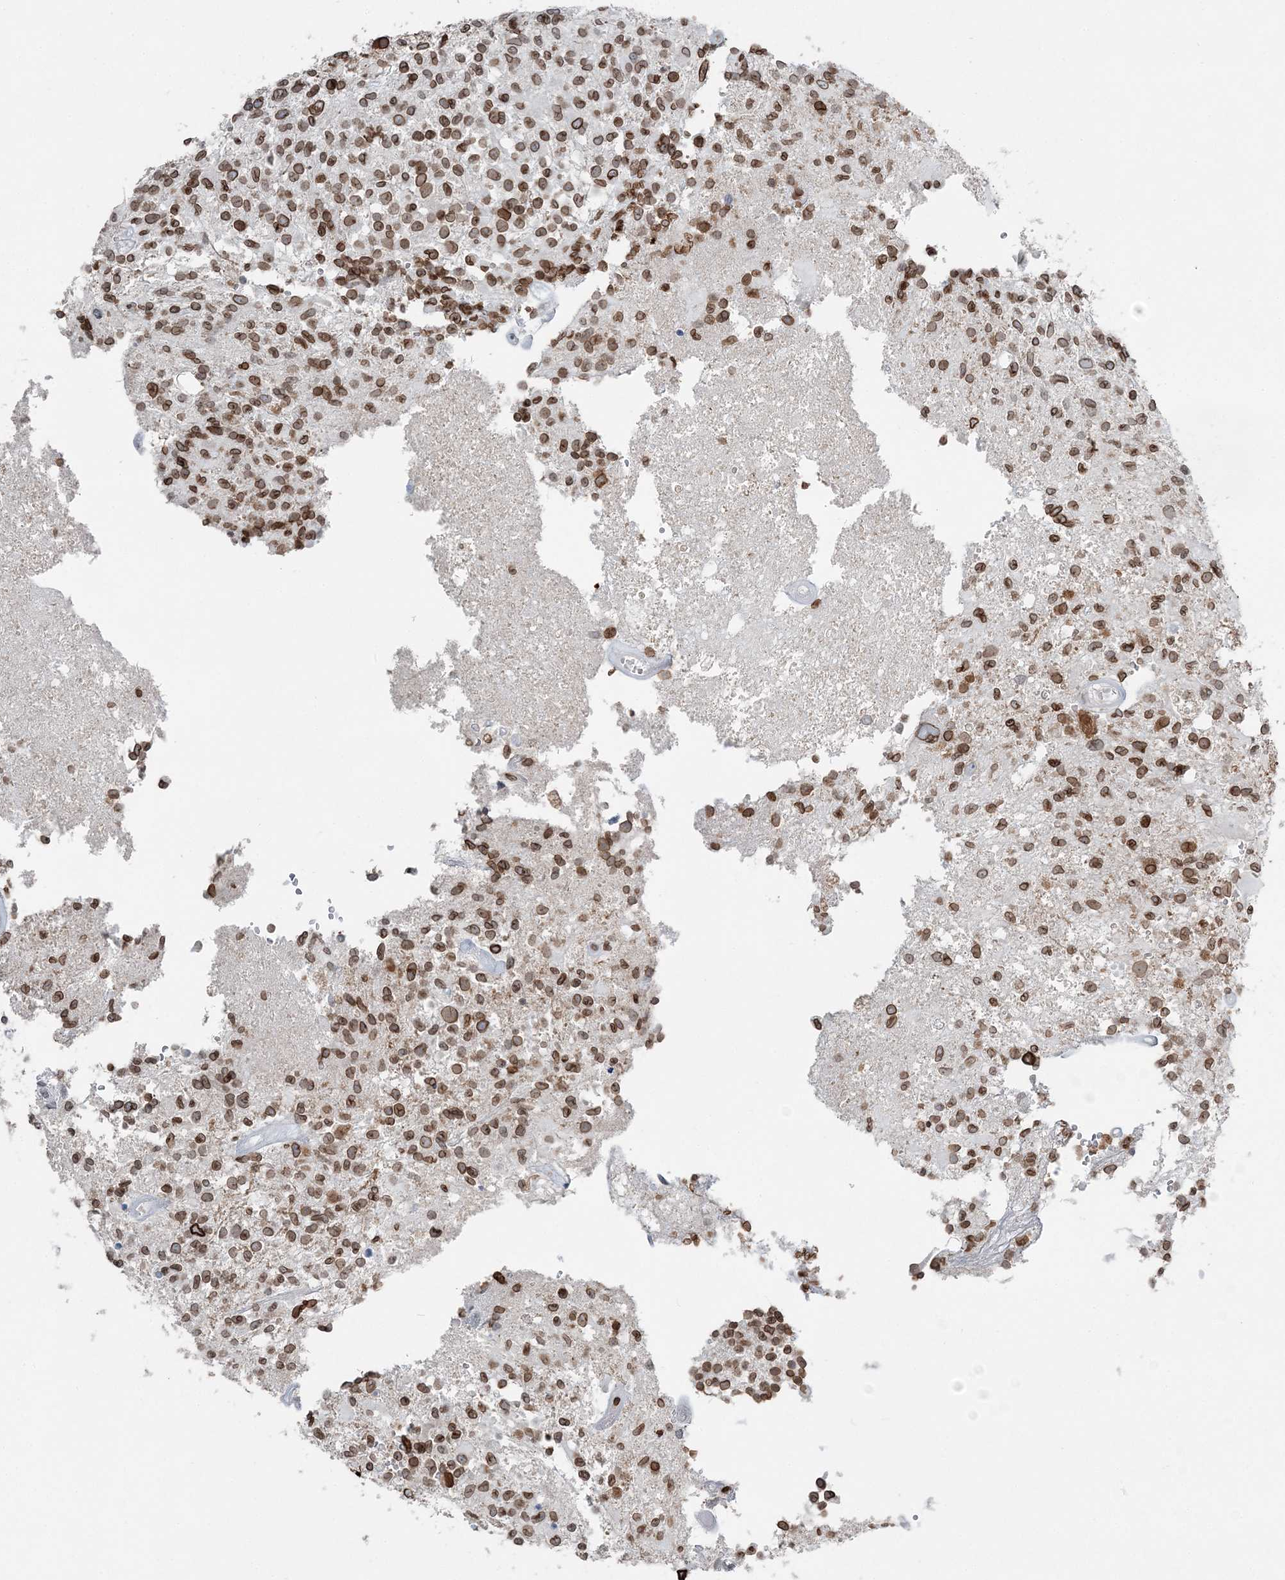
{"staining": {"intensity": "moderate", "quantity": ">75%", "location": "cytoplasmic/membranous,nuclear"}, "tissue": "glioma", "cell_type": "Tumor cells", "image_type": "cancer", "snomed": [{"axis": "morphology", "description": "Glioma, malignant, High grade"}, {"axis": "morphology", "description": "Glioblastoma, NOS"}, {"axis": "topography", "description": "Brain"}], "caption": "Glioma tissue reveals moderate cytoplasmic/membranous and nuclear positivity in approximately >75% of tumor cells, visualized by immunohistochemistry. (Brightfield microscopy of DAB IHC at high magnification).", "gene": "GJD4", "patient": {"sex": "male", "age": 60}}